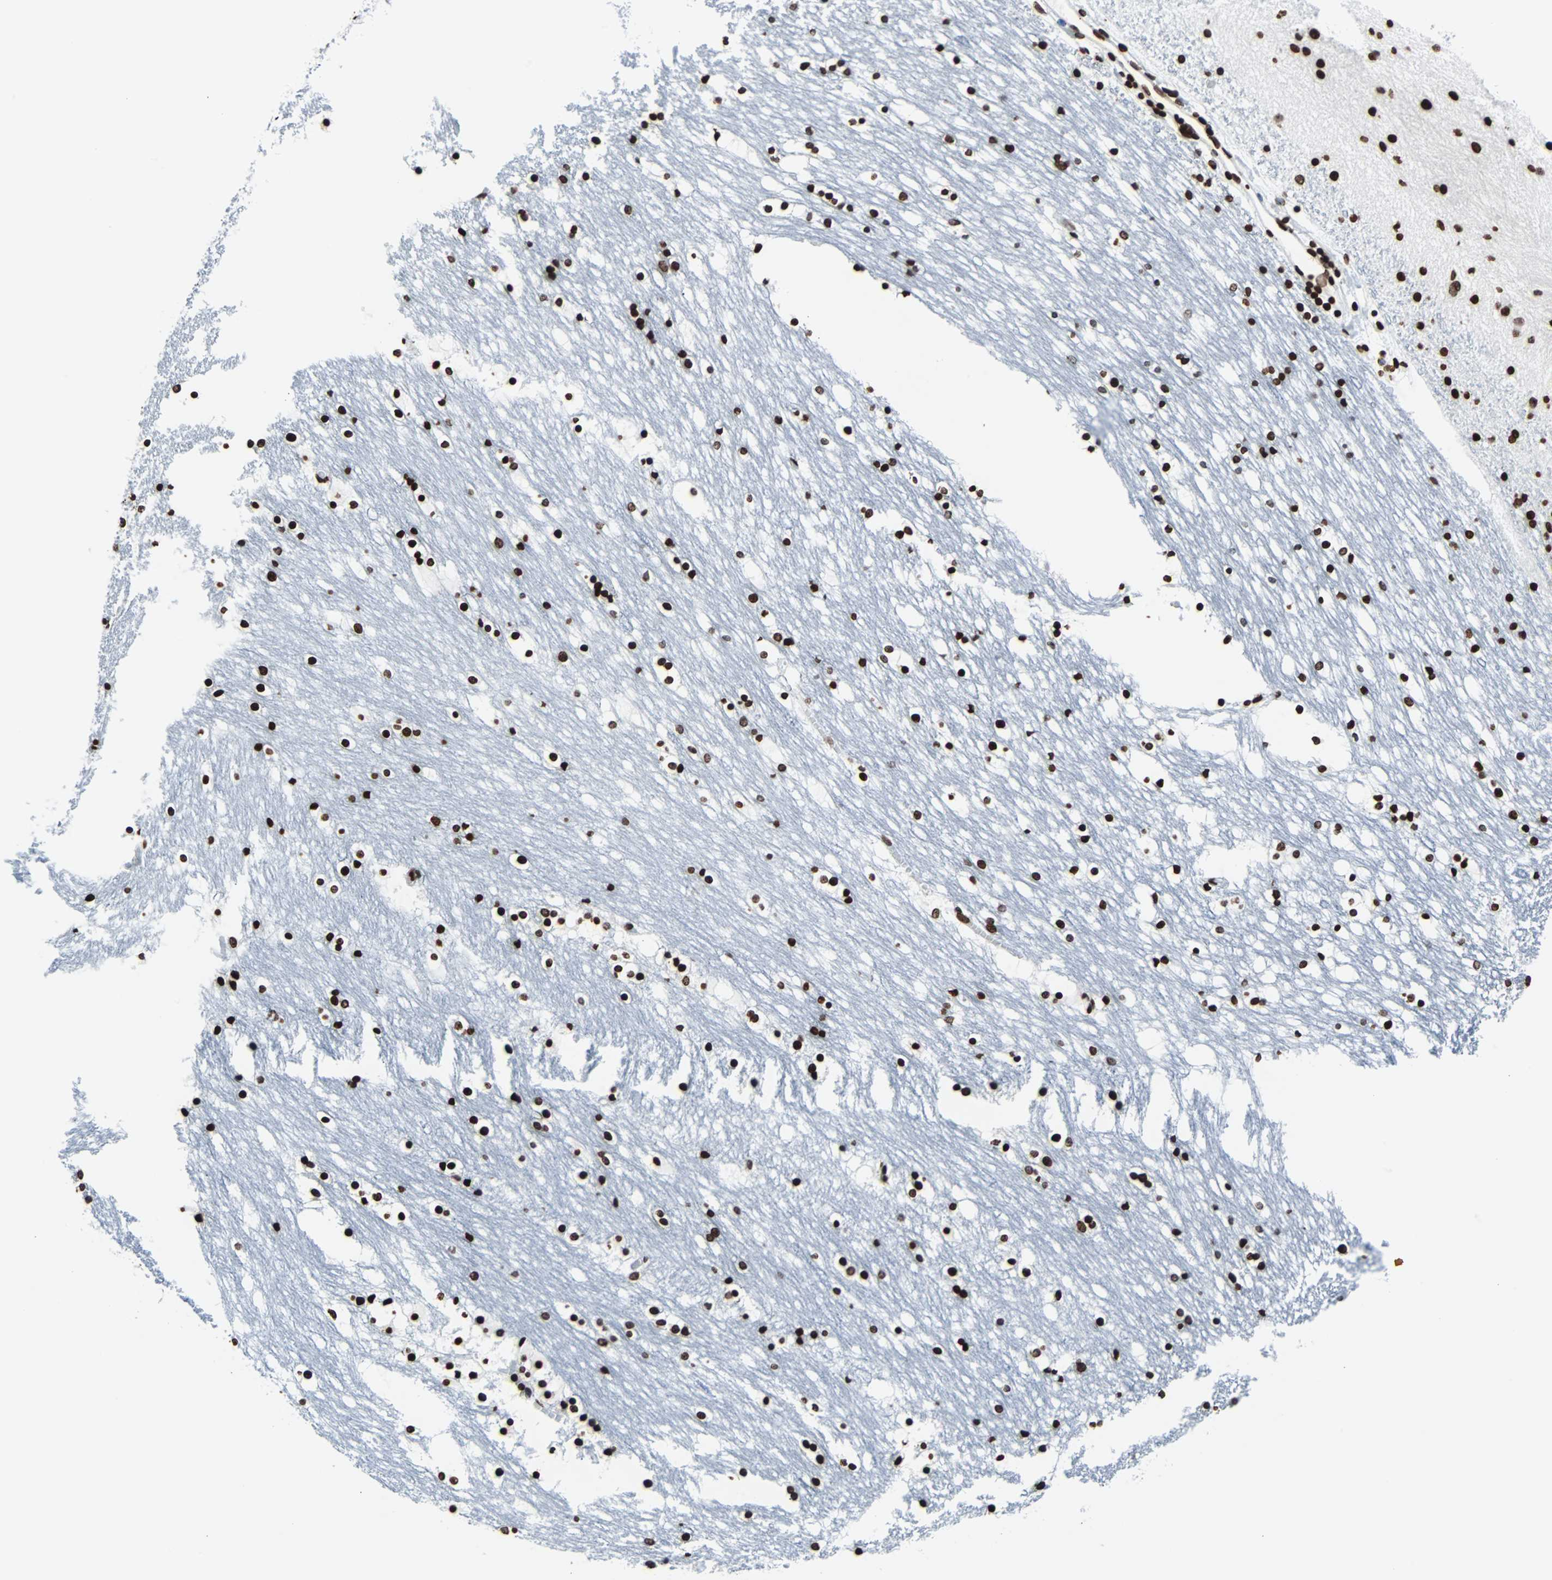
{"staining": {"intensity": "strong", "quantity": ">75%", "location": "nuclear"}, "tissue": "caudate", "cell_type": "Glial cells", "image_type": "normal", "snomed": [{"axis": "morphology", "description": "Normal tissue, NOS"}, {"axis": "topography", "description": "Lateral ventricle wall"}], "caption": "Protein expression analysis of unremarkable human caudate reveals strong nuclear staining in about >75% of glial cells.", "gene": "H2BC18", "patient": {"sex": "male", "age": 45}}